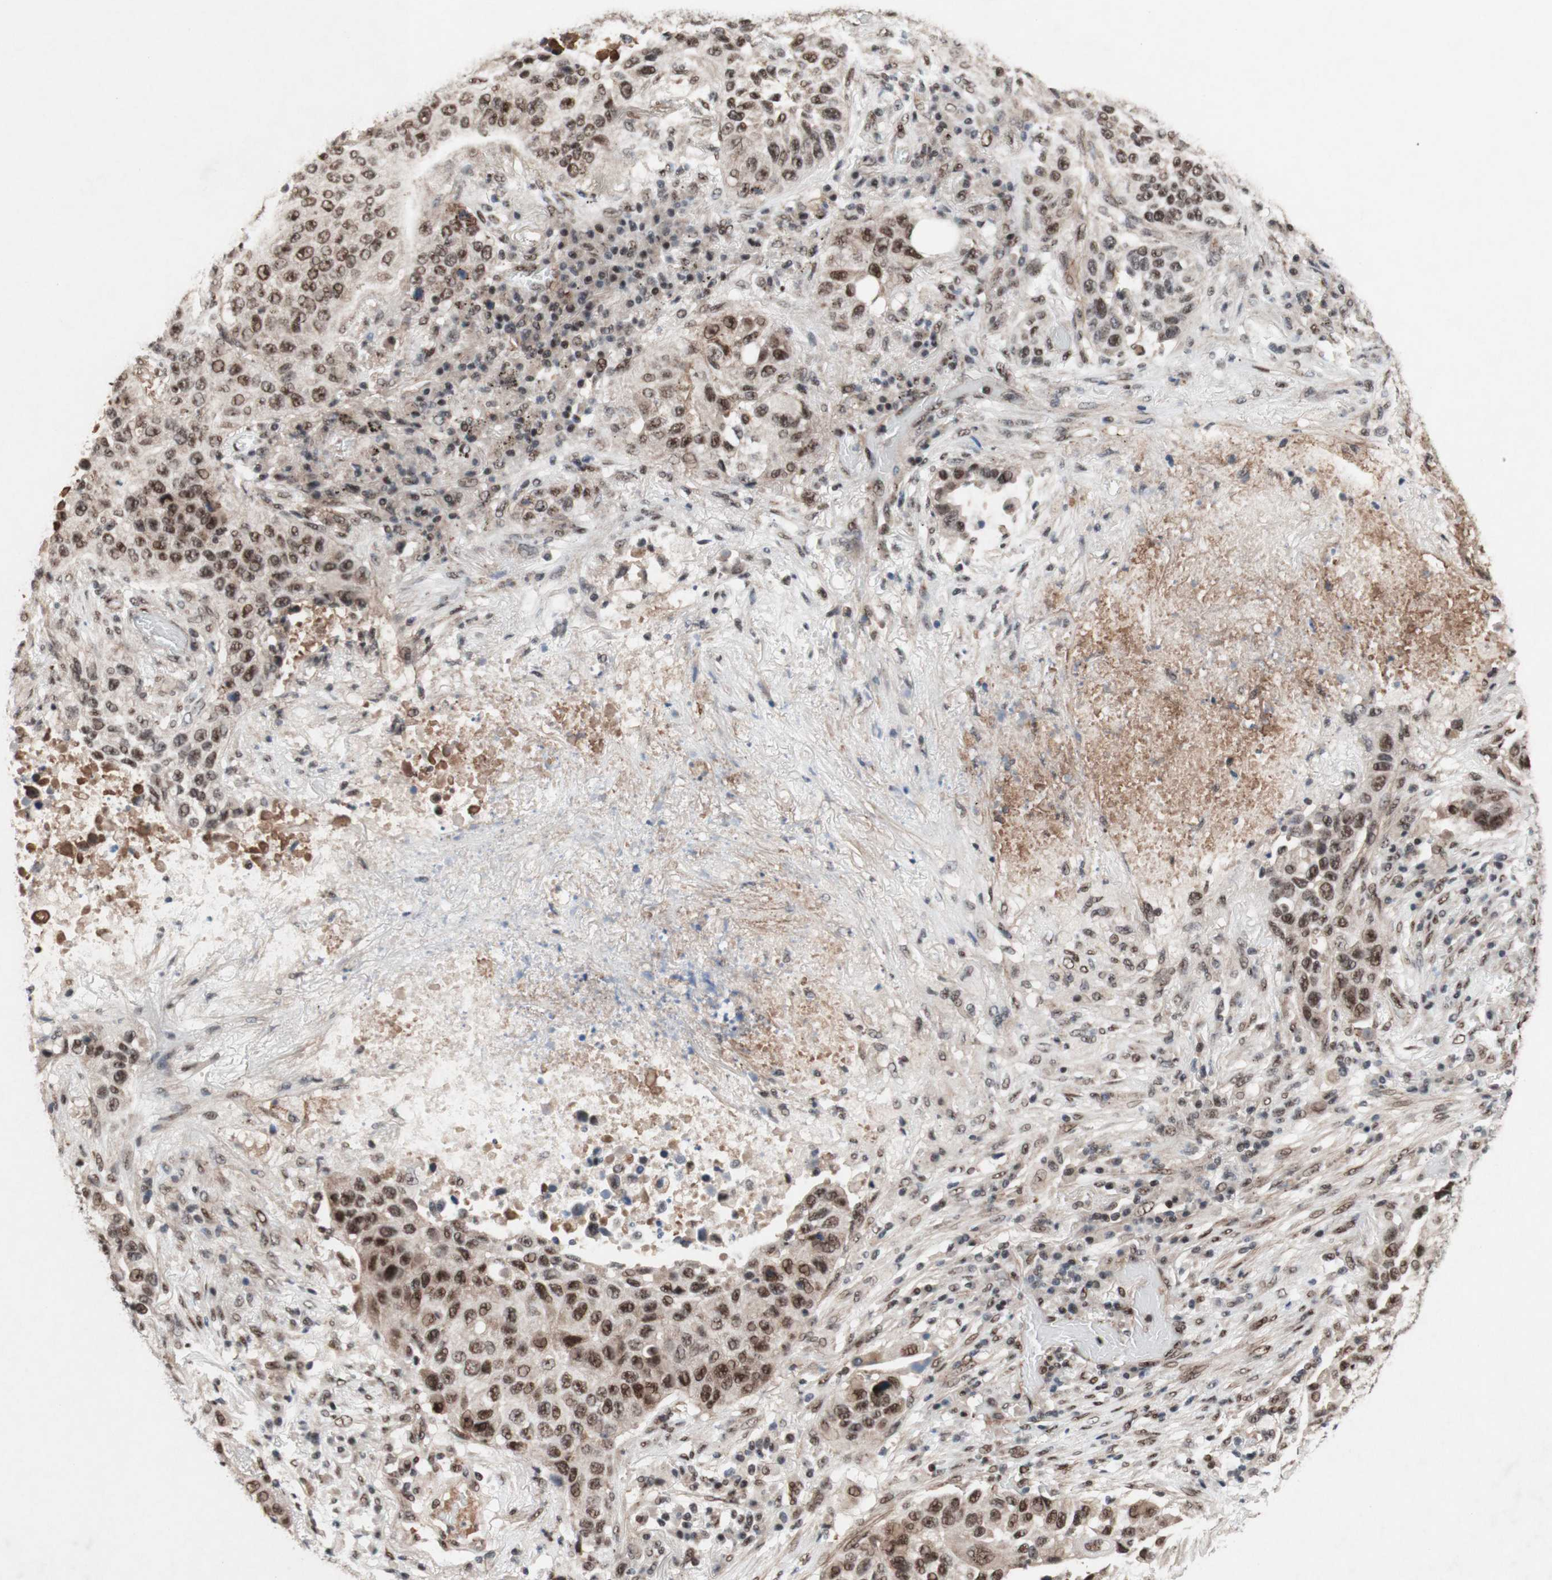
{"staining": {"intensity": "moderate", "quantity": ">75%", "location": "nuclear"}, "tissue": "lung cancer", "cell_type": "Tumor cells", "image_type": "cancer", "snomed": [{"axis": "morphology", "description": "Squamous cell carcinoma, NOS"}, {"axis": "topography", "description": "Lung"}], "caption": "Immunohistochemical staining of human squamous cell carcinoma (lung) shows moderate nuclear protein expression in about >75% of tumor cells.", "gene": "TLE1", "patient": {"sex": "male", "age": 57}}